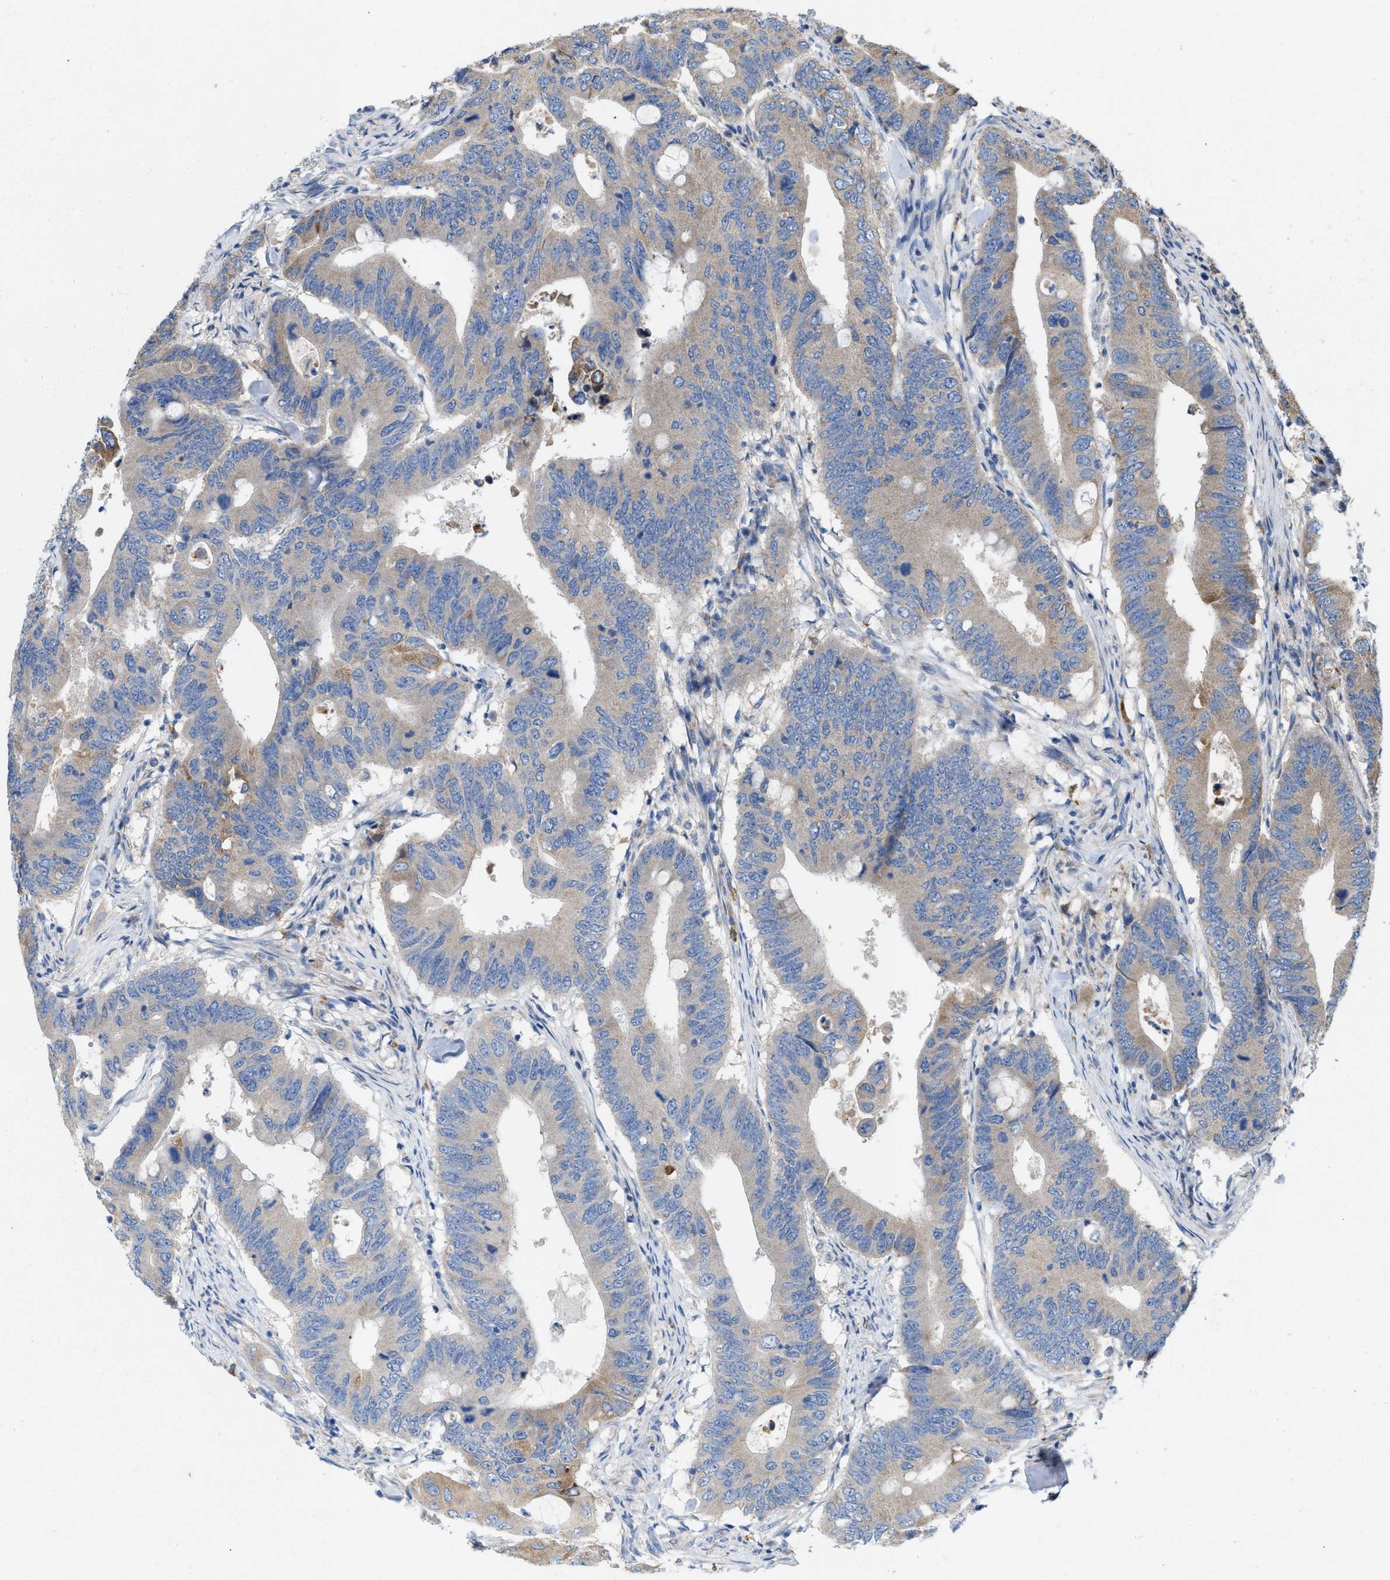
{"staining": {"intensity": "weak", "quantity": "<25%", "location": "cytoplasmic/membranous"}, "tissue": "colorectal cancer", "cell_type": "Tumor cells", "image_type": "cancer", "snomed": [{"axis": "morphology", "description": "Adenocarcinoma, NOS"}, {"axis": "topography", "description": "Colon"}], "caption": "This is an IHC histopathology image of human colorectal adenocarcinoma. There is no staining in tumor cells.", "gene": "DYNC2I1", "patient": {"sex": "male", "age": 71}}